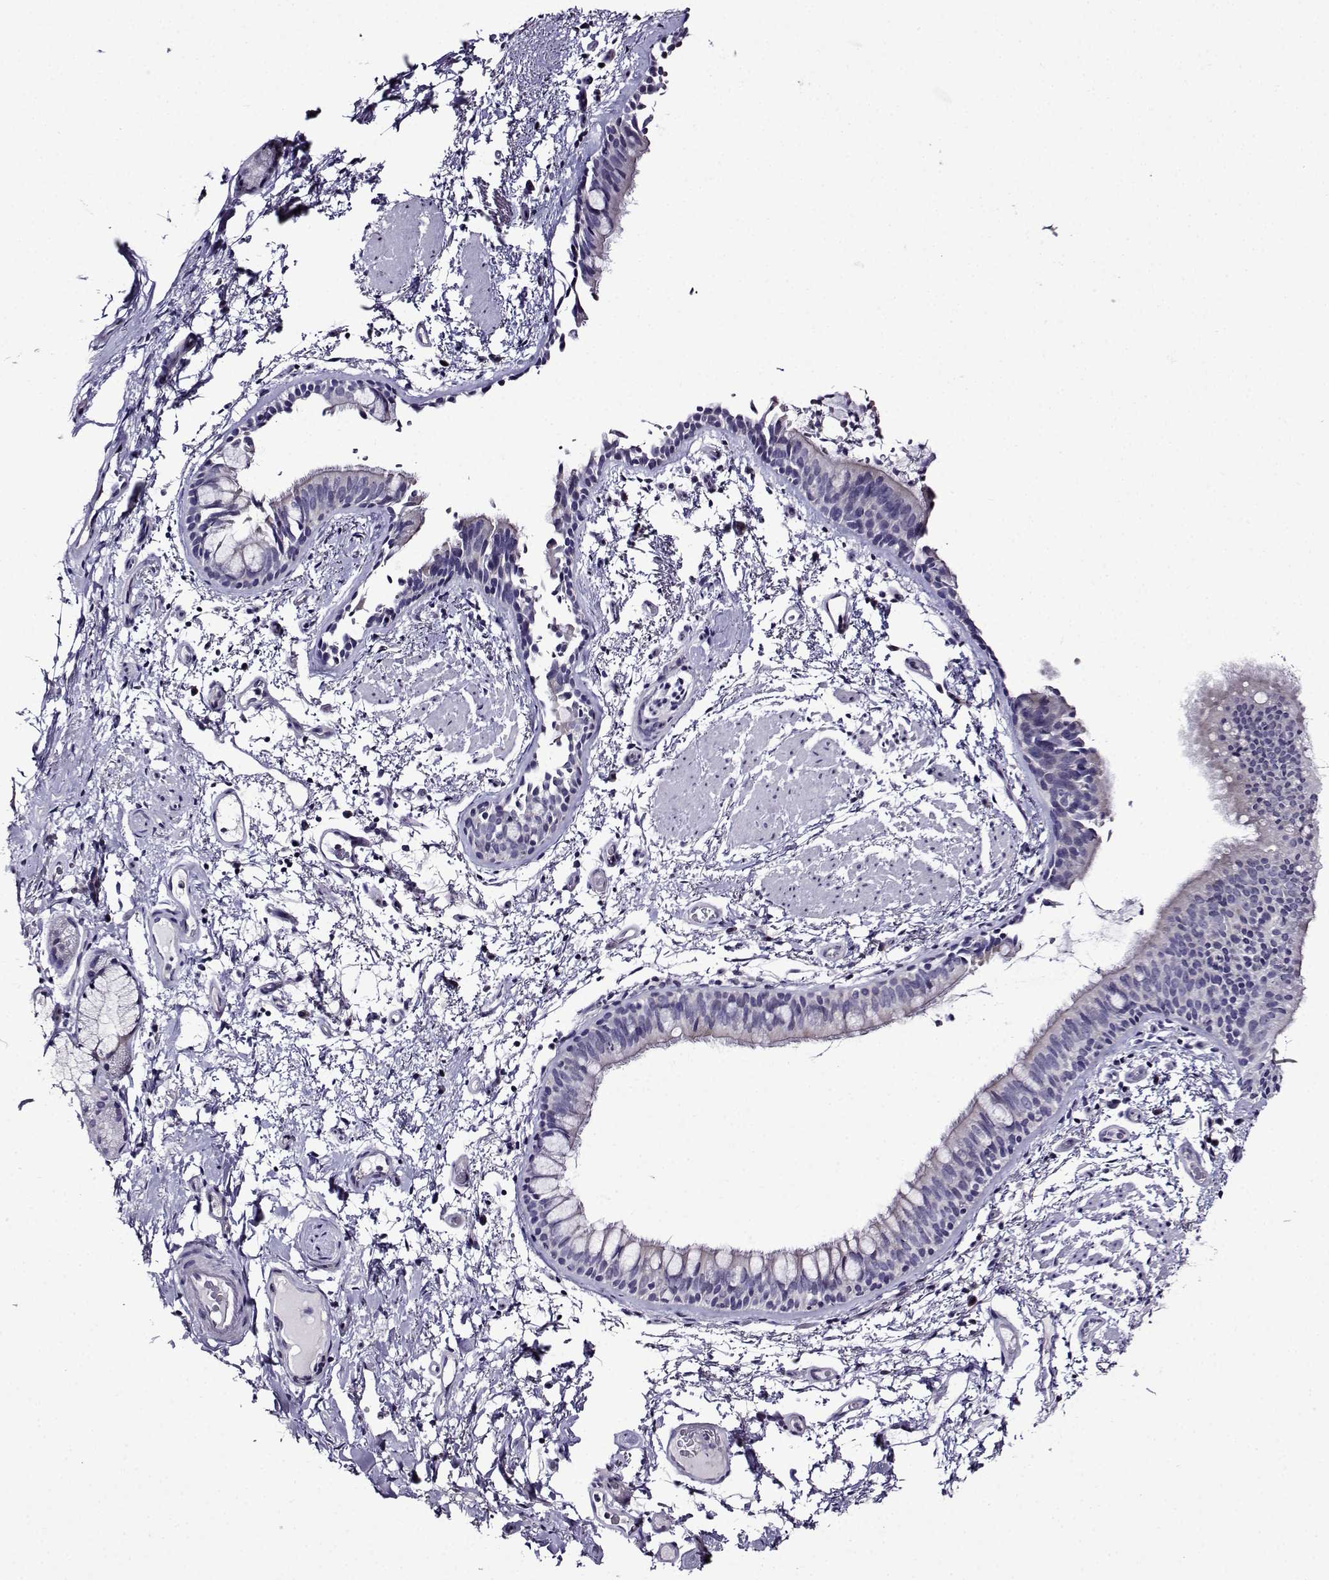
{"staining": {"intensity": "negative", "quantity": "none", "location": "none"}, "tissue": "bronchus", "cell_type": "Respiratory epithelial cells", "image_type": "normal", "snomed": [{"axis": "morphology", "description": "Normal tissue, NOS"}, {"axis": "topography", "description": "Bronchus"}], "caption": "Bronchus stained for a protein using immunohistochemistry (IHC) exhibits no positivity respiratory epithelial cells.", "gene": "TMEM266", "patient": {"sex": "female", "age": 64}}